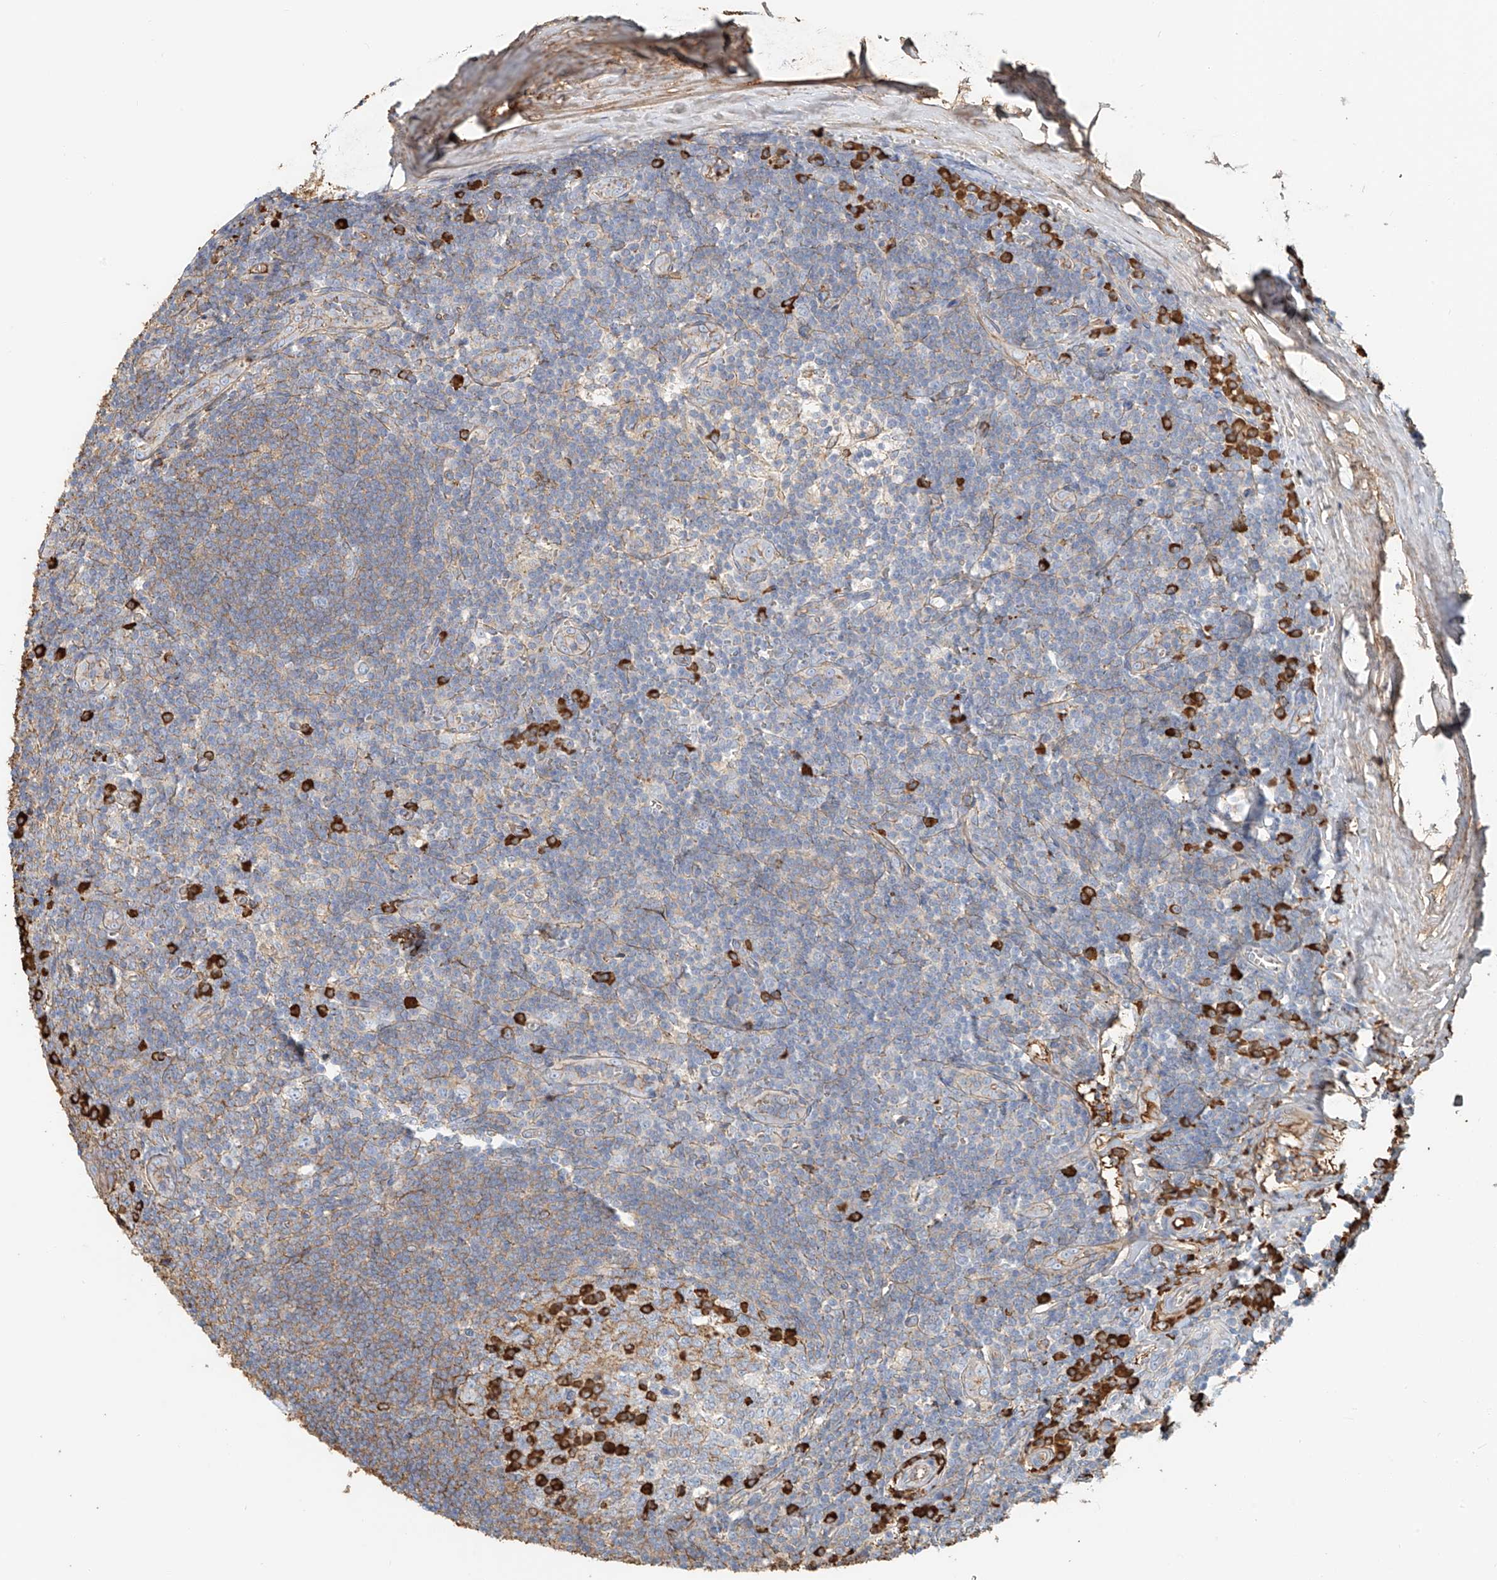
{"staining": {"intensity": "strong", "quantity": "<25%", "location": "cytoplasmic/membranous"}, "tissue": "tonsil", "cell_type": "Germinal center cells", "image_type": "normal", "snomed": [{"axis": "morphology", "description": "Normal tissue, NOS"}, {"axis": "topography", "description": "Tonsil"}], "caption": "IHC (DAB (3,3'-diaminobenzidine)) staining of normal human tonsil reveals strong cytoplasmic/membranous protein staining in approximately <25% of germinal center cells.", "gene": "ZFP30", "patient": {"sex": "male", "age": 27}}